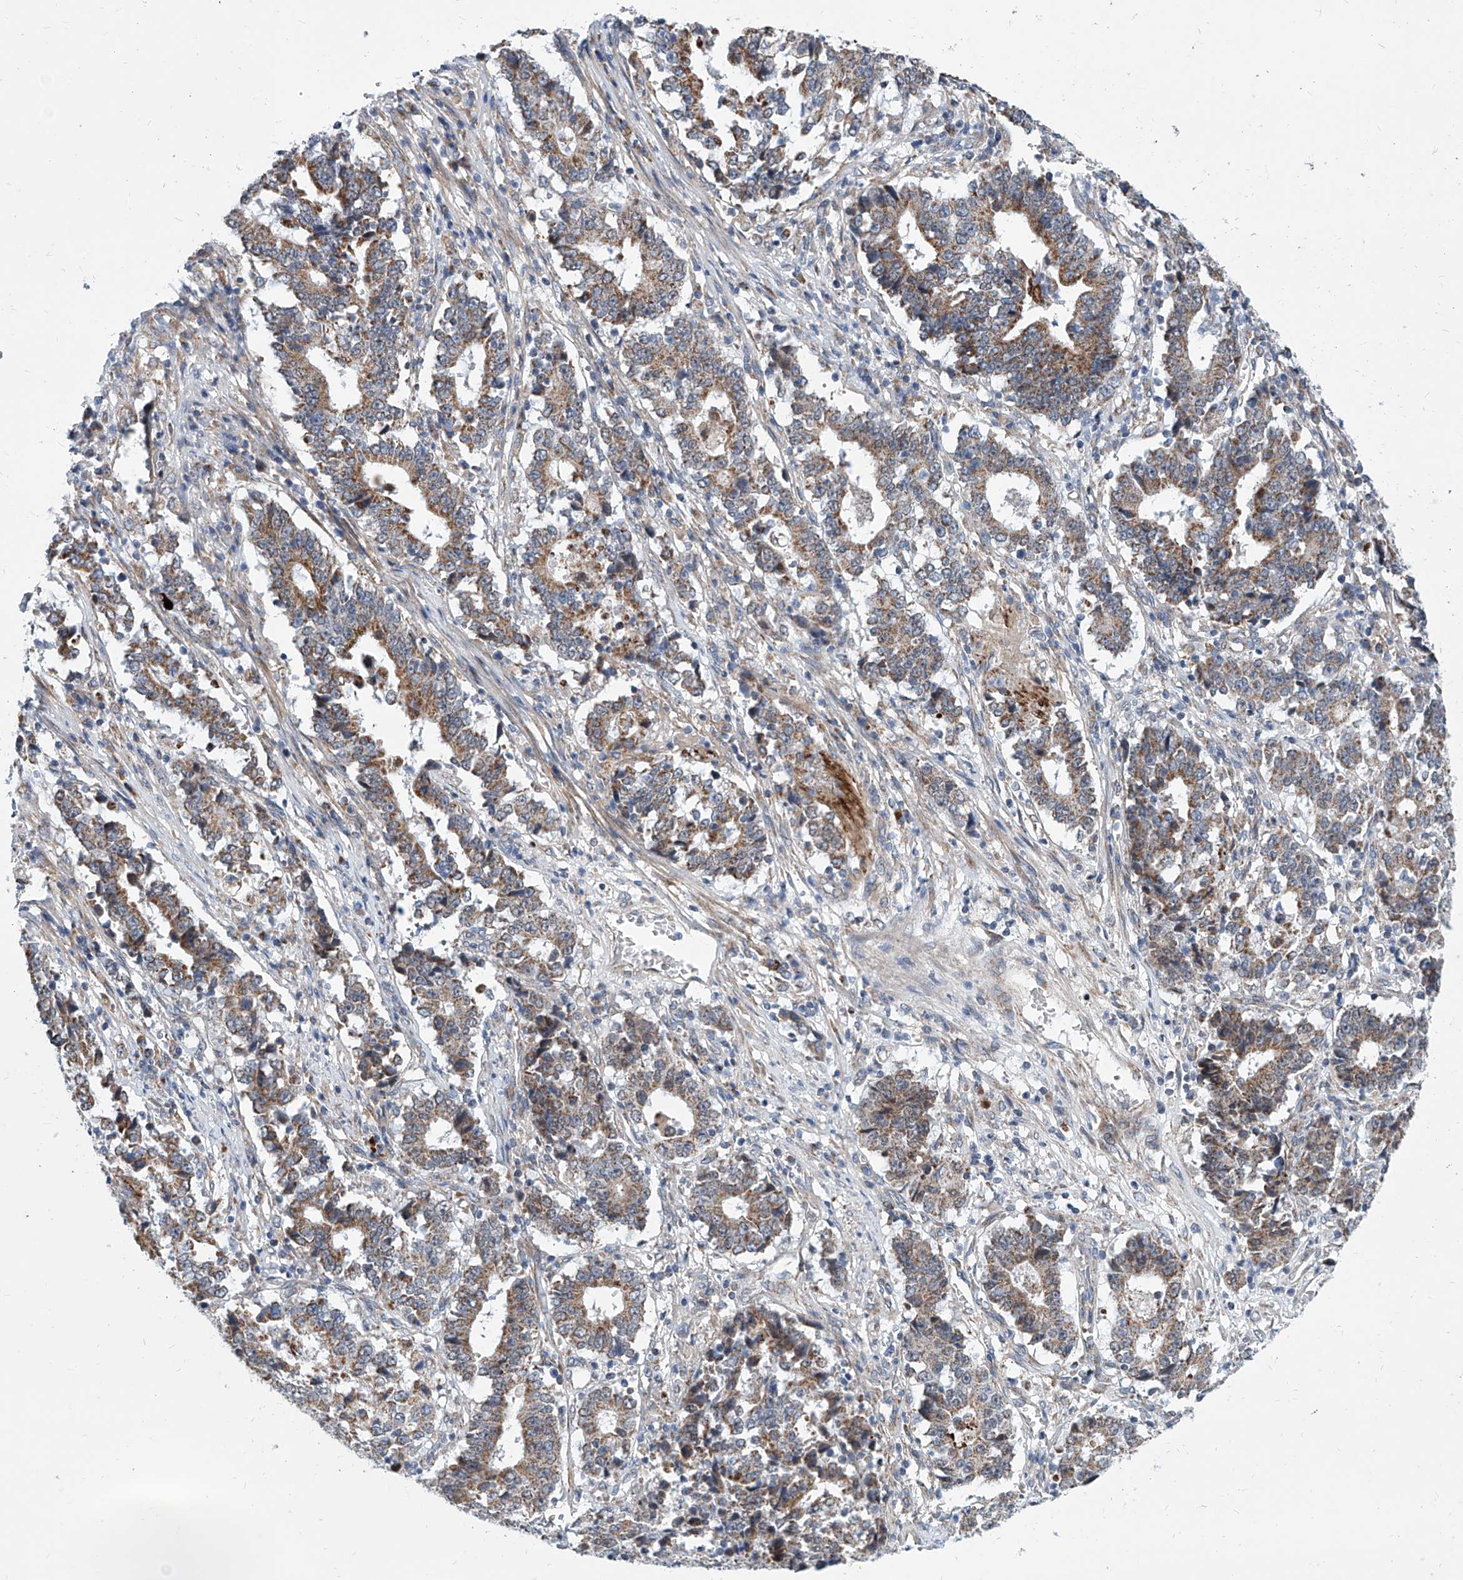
{"staining": {"intensity": "moderate", "quantity": ">75%", "location": "cytoplasmic/membranous"}, "tissue": "stomach cancer", "cell_type": "Tumor cells", "image_type": "cancer", "snomed": [{"axis": "morphology", "description": "Adenocarcinoma, NOS"}, {"axis": "topography", "description": "Stomach"}], "caption": "Stomach adenocarcinoma was stained to show a protein in brown. There is medium levels of moderate cytoplasmic/membranous expression in about >75% of tumor cells.", "gene": "USP48", "patient": {"sex": "male", "age": 59}}